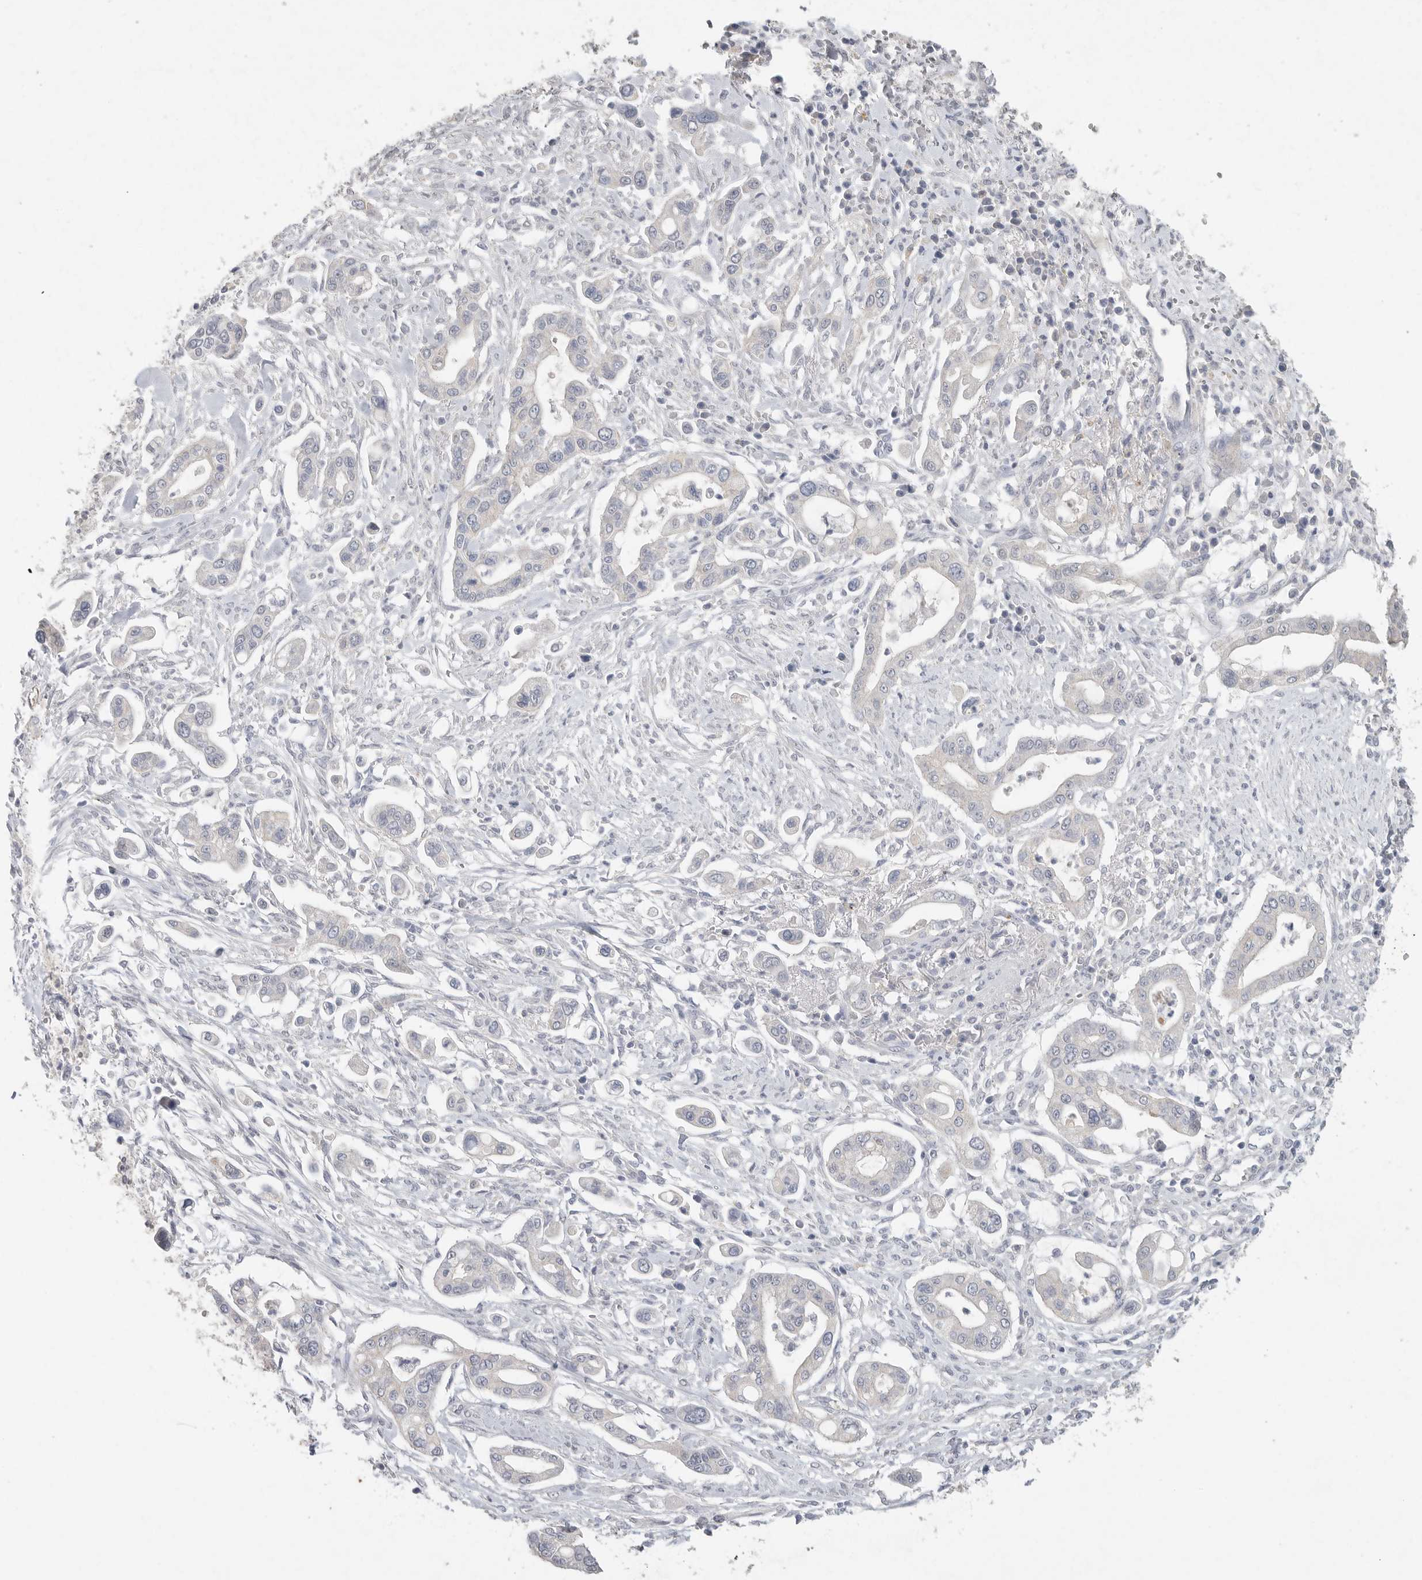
{"staining": {"intensity": "negative", "quantity": "none", "location": "none"}, "tissue": "pancreatic cancer", "cell_type": "Tumor cells", "image_type": "cancer", "snomed": [{"axis": "morphology", "description": "Adenocarcinoma, NOS"}, {"axis": "topography", "description": "Pancreas"}], "caption": "Pancreatic adenocarcinoma was stained to show a protein in brown. There is no significant expression in tumor cells.", "gene": "REG4", "patient": {"sex": "male", "age": 68}}